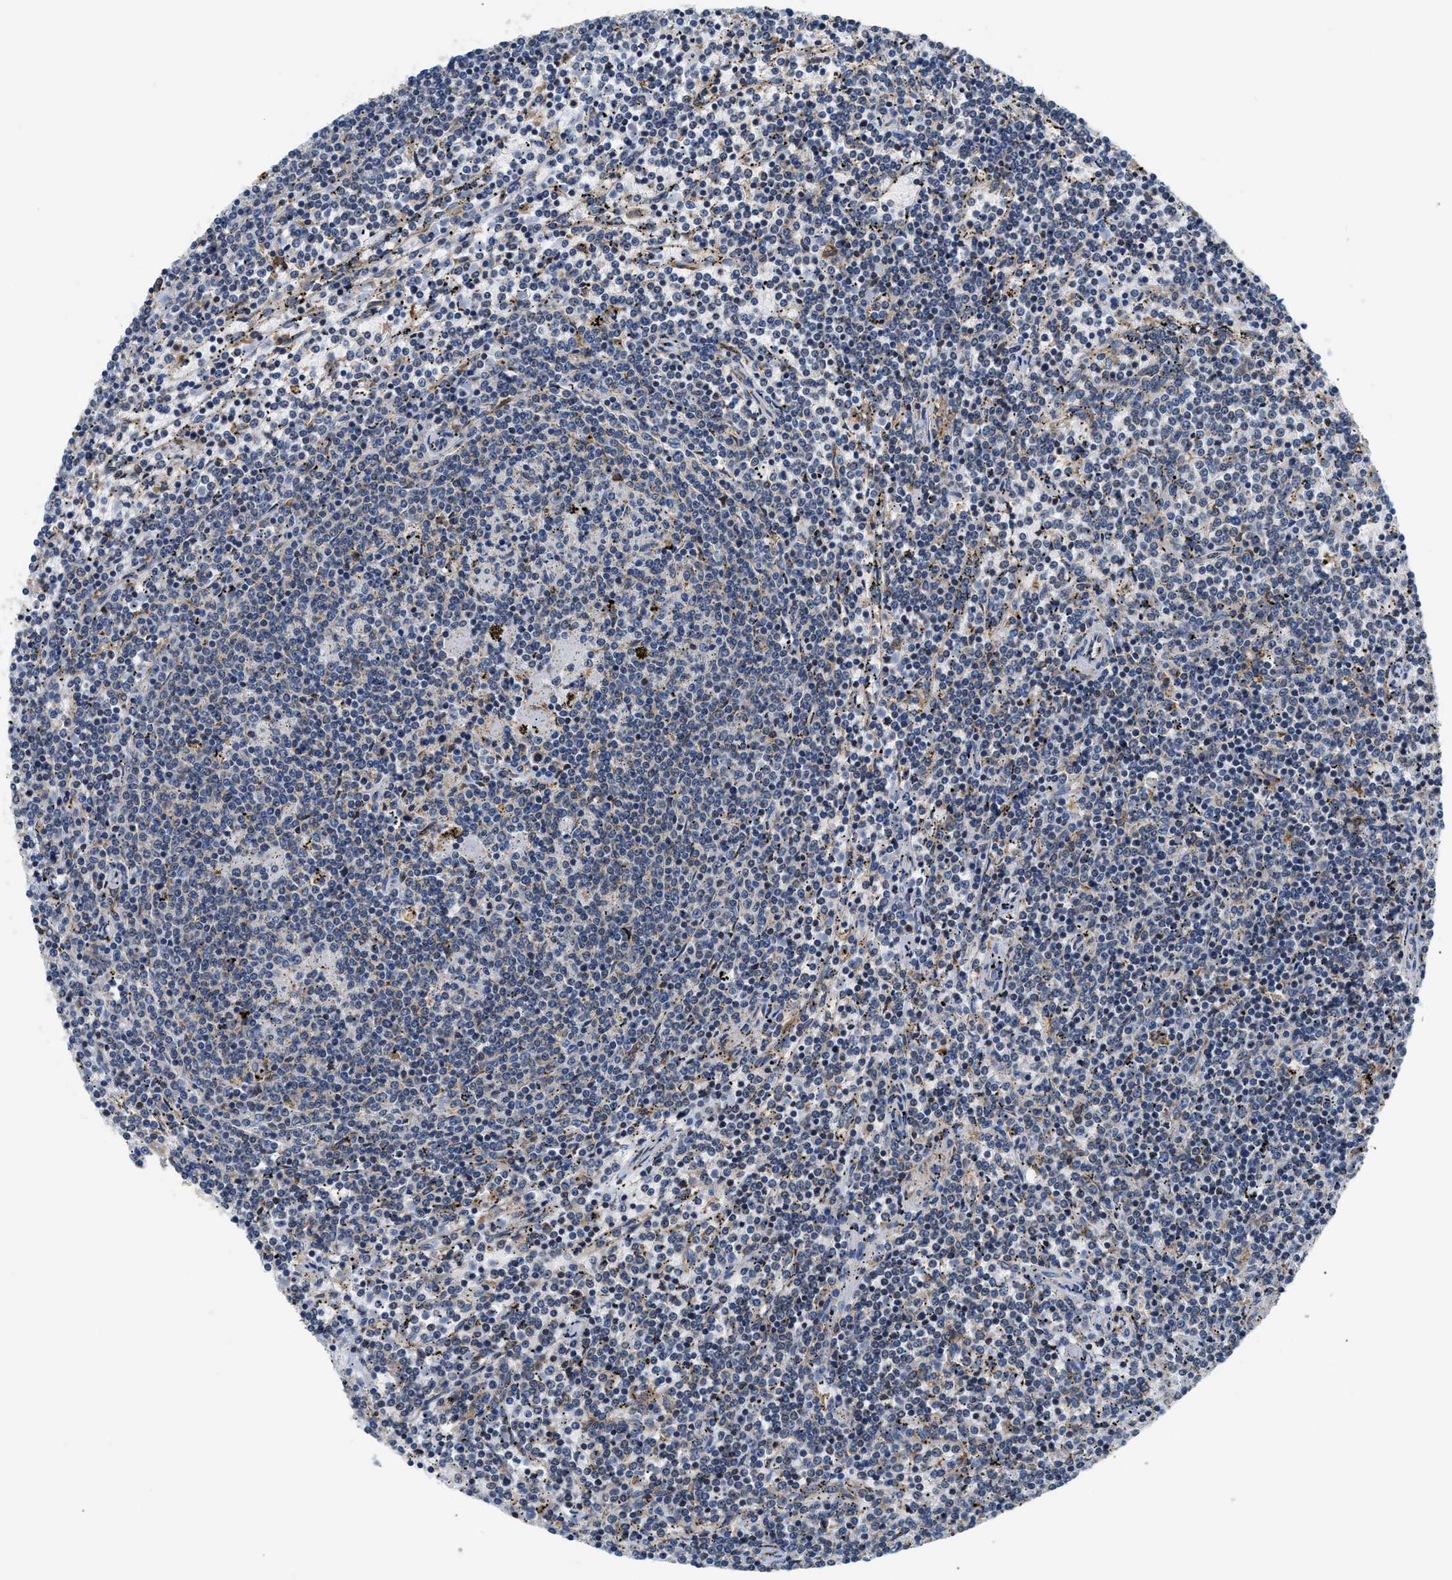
{"staining": {"intensity": "weak", "quantity": "<25%", "location": "cytoplasmic/membranous"}, "tissue": "lymphoma", "cell_type": "Tumor cells", "image_type": "cancer", "snomed": [{"axis": "morphology", "description": "Malignant lymphoma, non-Hodgkin's type, Low grade"}, {"axis": "topography", "description": "Spleen"}], "caption": "Immunohistochemical staining of malignant lymphoma, non-Hodgkin's type (low-grade) shows no significant staining in tumor cells.", "gene": "HDHD3", "patient": {"sex": "female", "age": 50}}